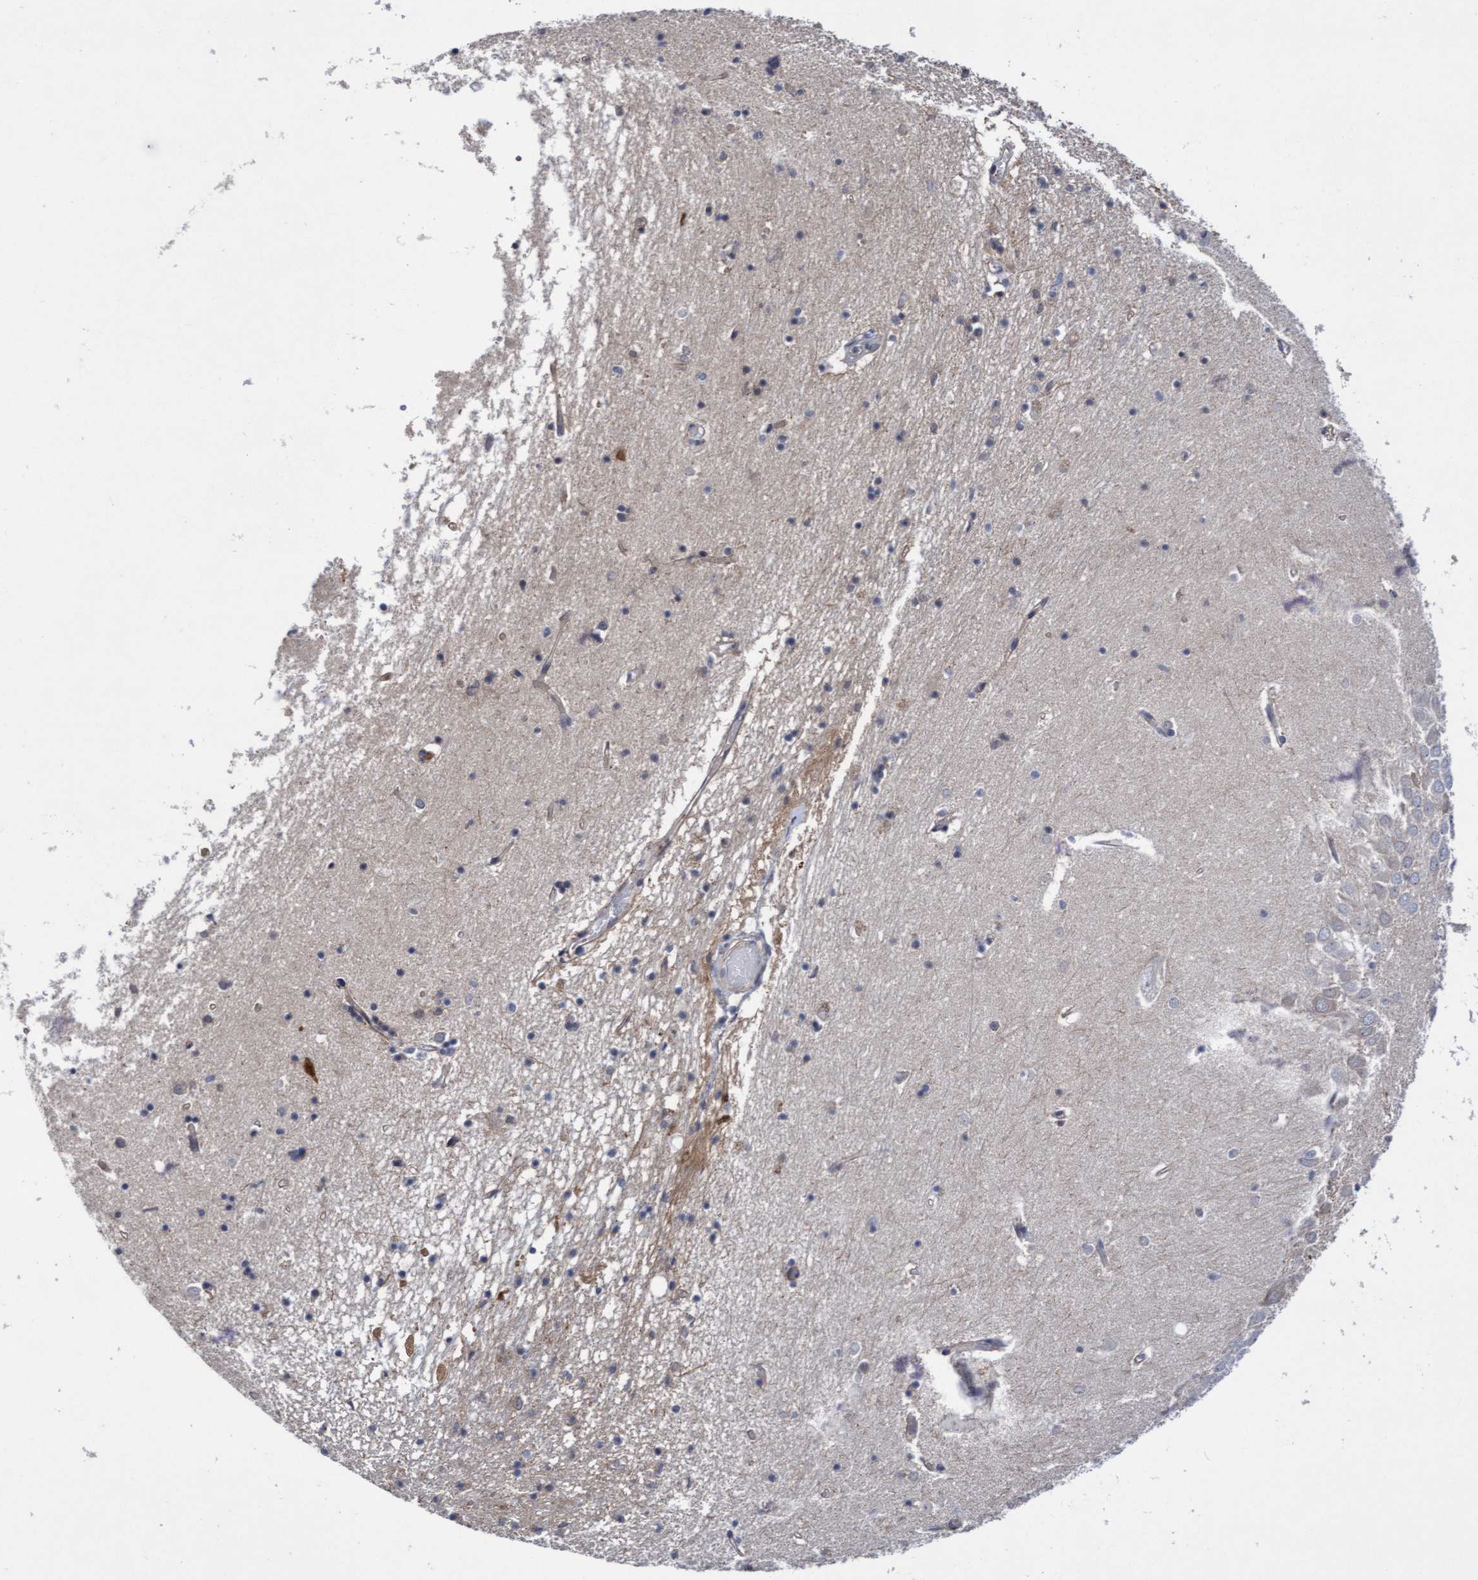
{"staining": {"intensity": "negative", "quantity": "none", "location": "none"}, "tissue": "hippocampus", "cell_type": "Glial cells", "image_type": "normal", "snomed": [{"axis": "morphology", "description": "Normal tissue, NOS"}, {"axis": "topography", "description": "Hippocampus"}], "caption": "IHC histopathology image of benign human hippocampus stained for a protein (brown), which reveals no staining in glial cells.", "gene": "COBL", "patient": {"sex": "male", "age": 70}}